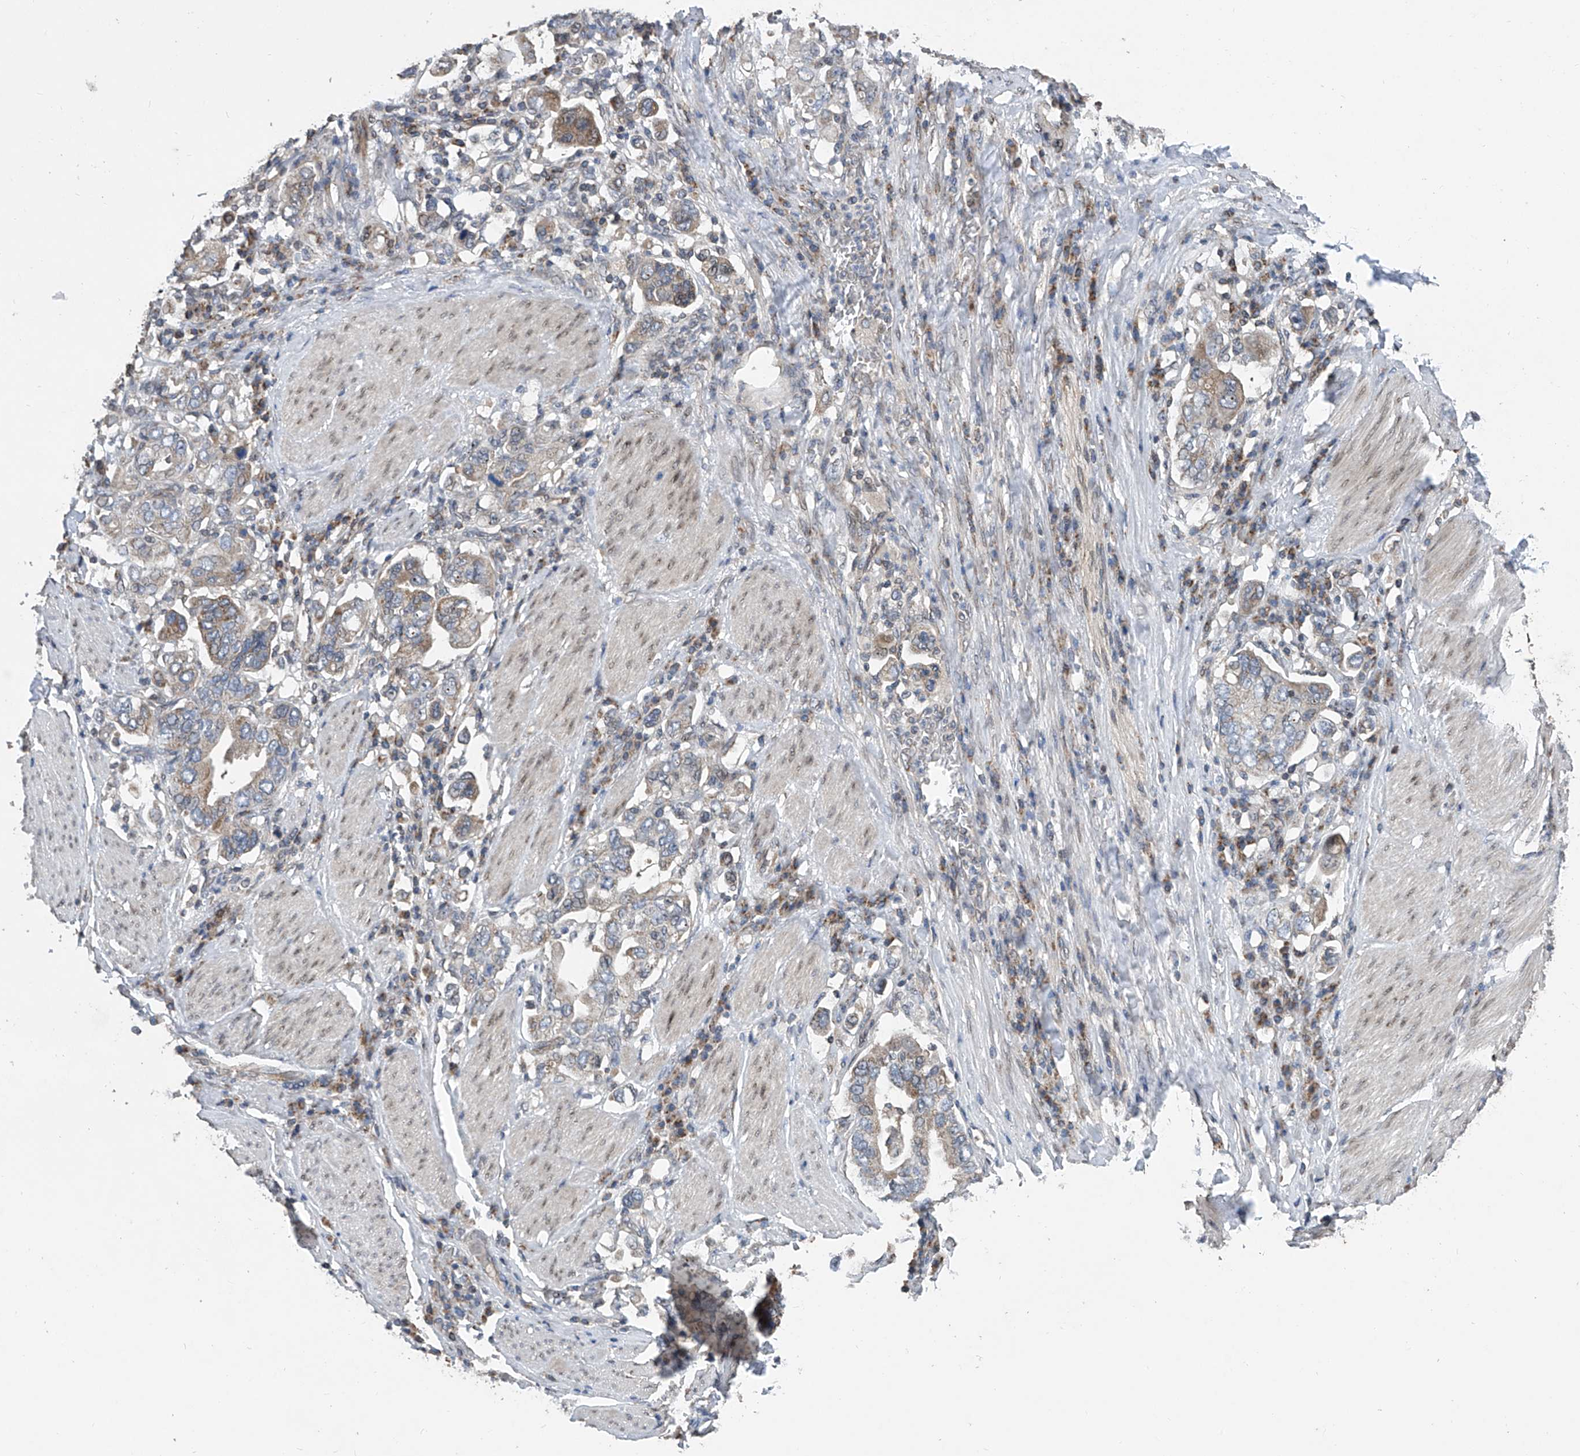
{"staining": {"intensity": "weak", "quantity": "<25%", "location": "cytoplasmic/membranous"}, "tissue": "stomach cancer", "cell_type": "Tumor cells", "image_type": "cancer", "snomed": [{"axis": "morphology", "description": "Adenocarcinoma, NOS"}, {"axis": "topography", "description": "Stomach, upper"}], "caption": "Human adenocarcinoma (stomach) stained for a protein using immunohistochemistry (IHC) exhibits no staining in tumor cells.", "gene": "BCKDHB", "patient": {"sex": "male", "age": 62}}